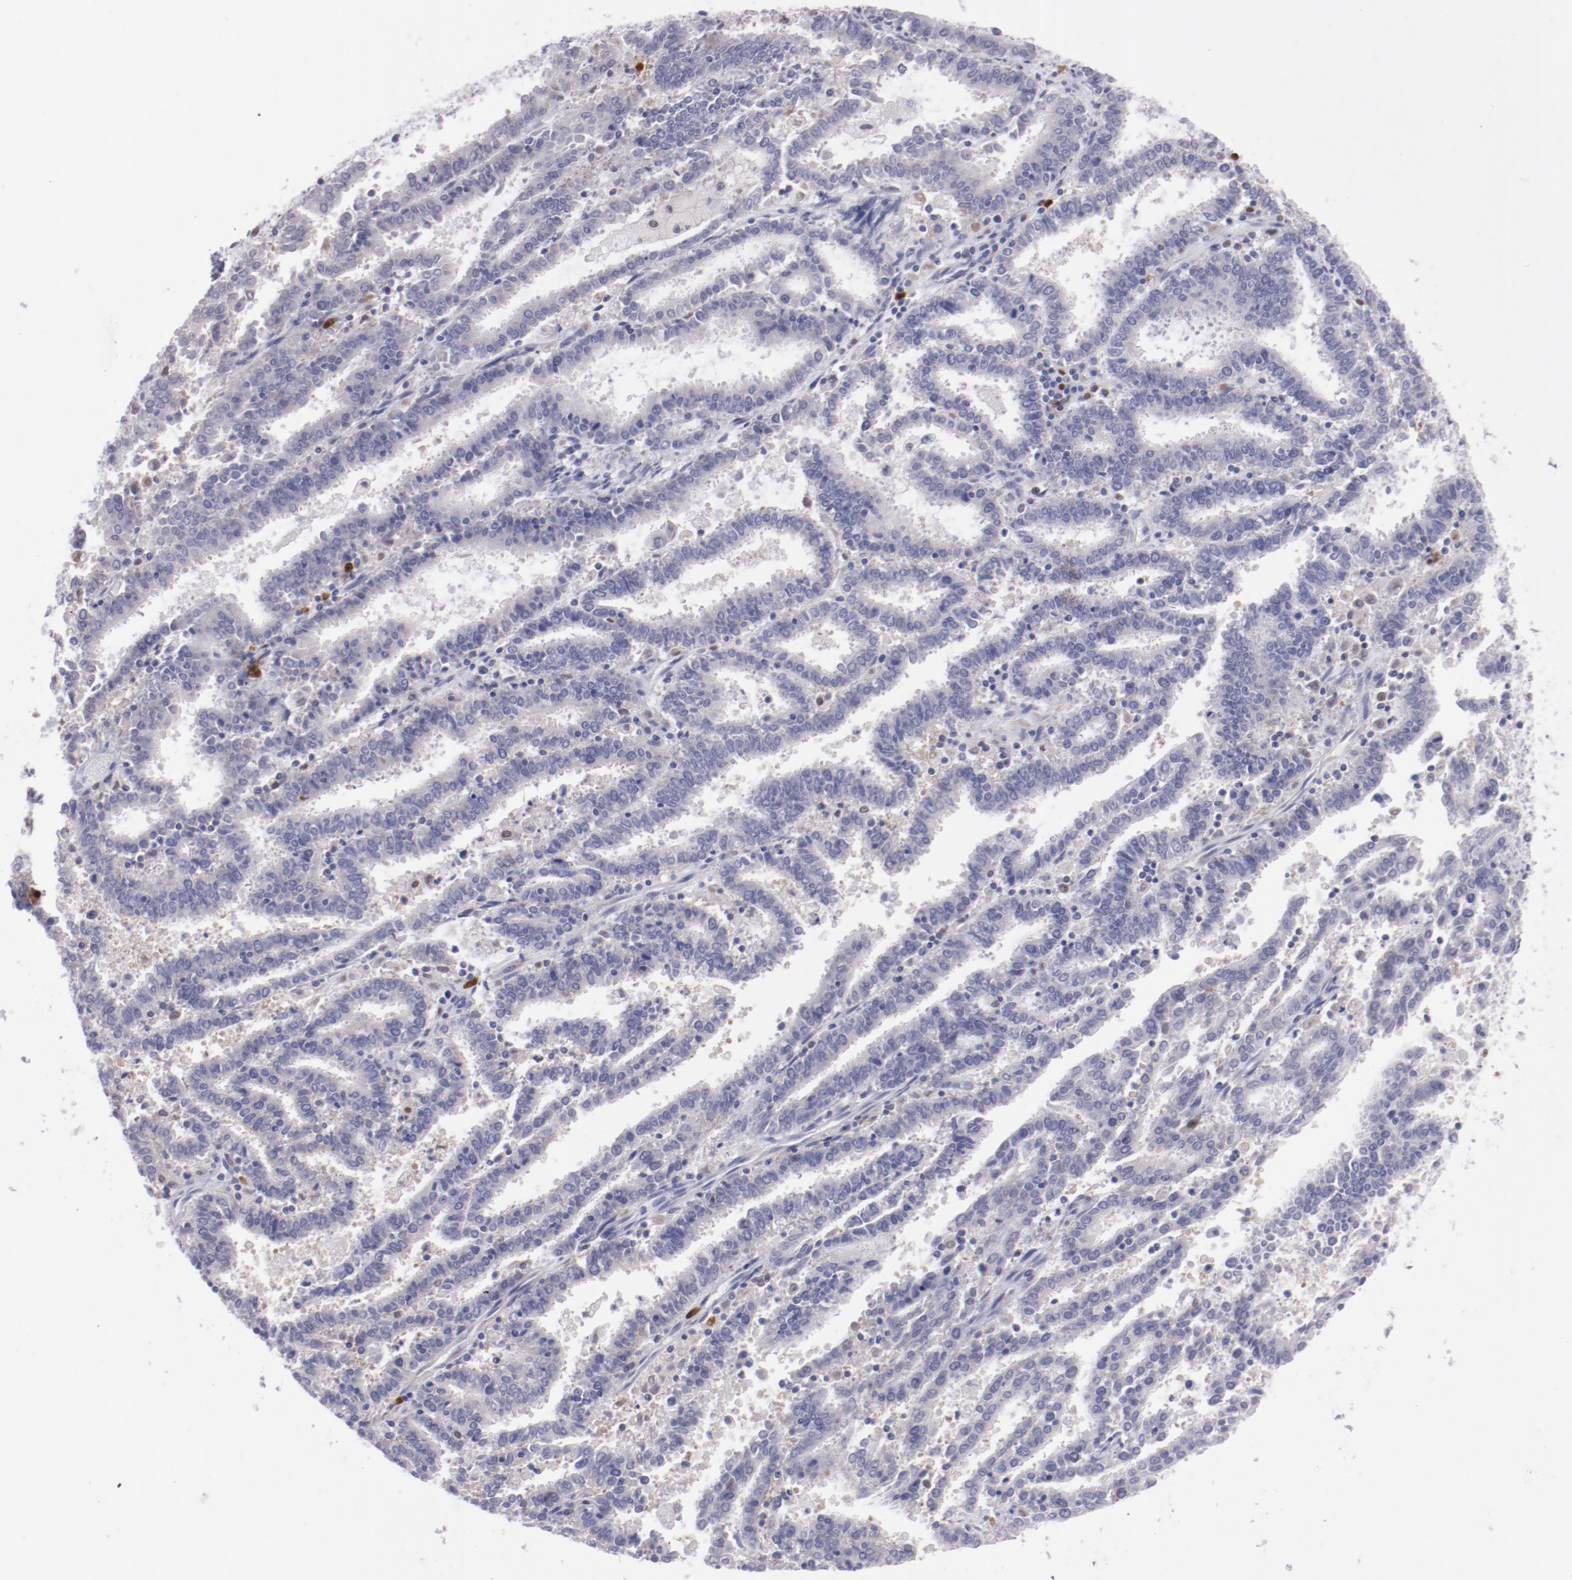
{"staining": {"intensity": "negative", "quantity": "none", "location": "none"}, "tissue": "endometrial cancer", "cell_type": "Tumor cells", "image_type": "cancer", "snomed": [{"axis": "morphology", "description": "Adenocarcinoma, NOS"}, {"axis": "topography", "description": "Uterus"}], "caption": "The image displays no significant expression in tumor cells of endometrial cancer. Brightfield microscopy of immunohistochemistry stained with DAB (3,3'-diaminobenzidine) (brown) and hematoxylin (blue), captured at high magnification.", "gene": "IRF8", "patient": {"sex": "female", "age": 83}}